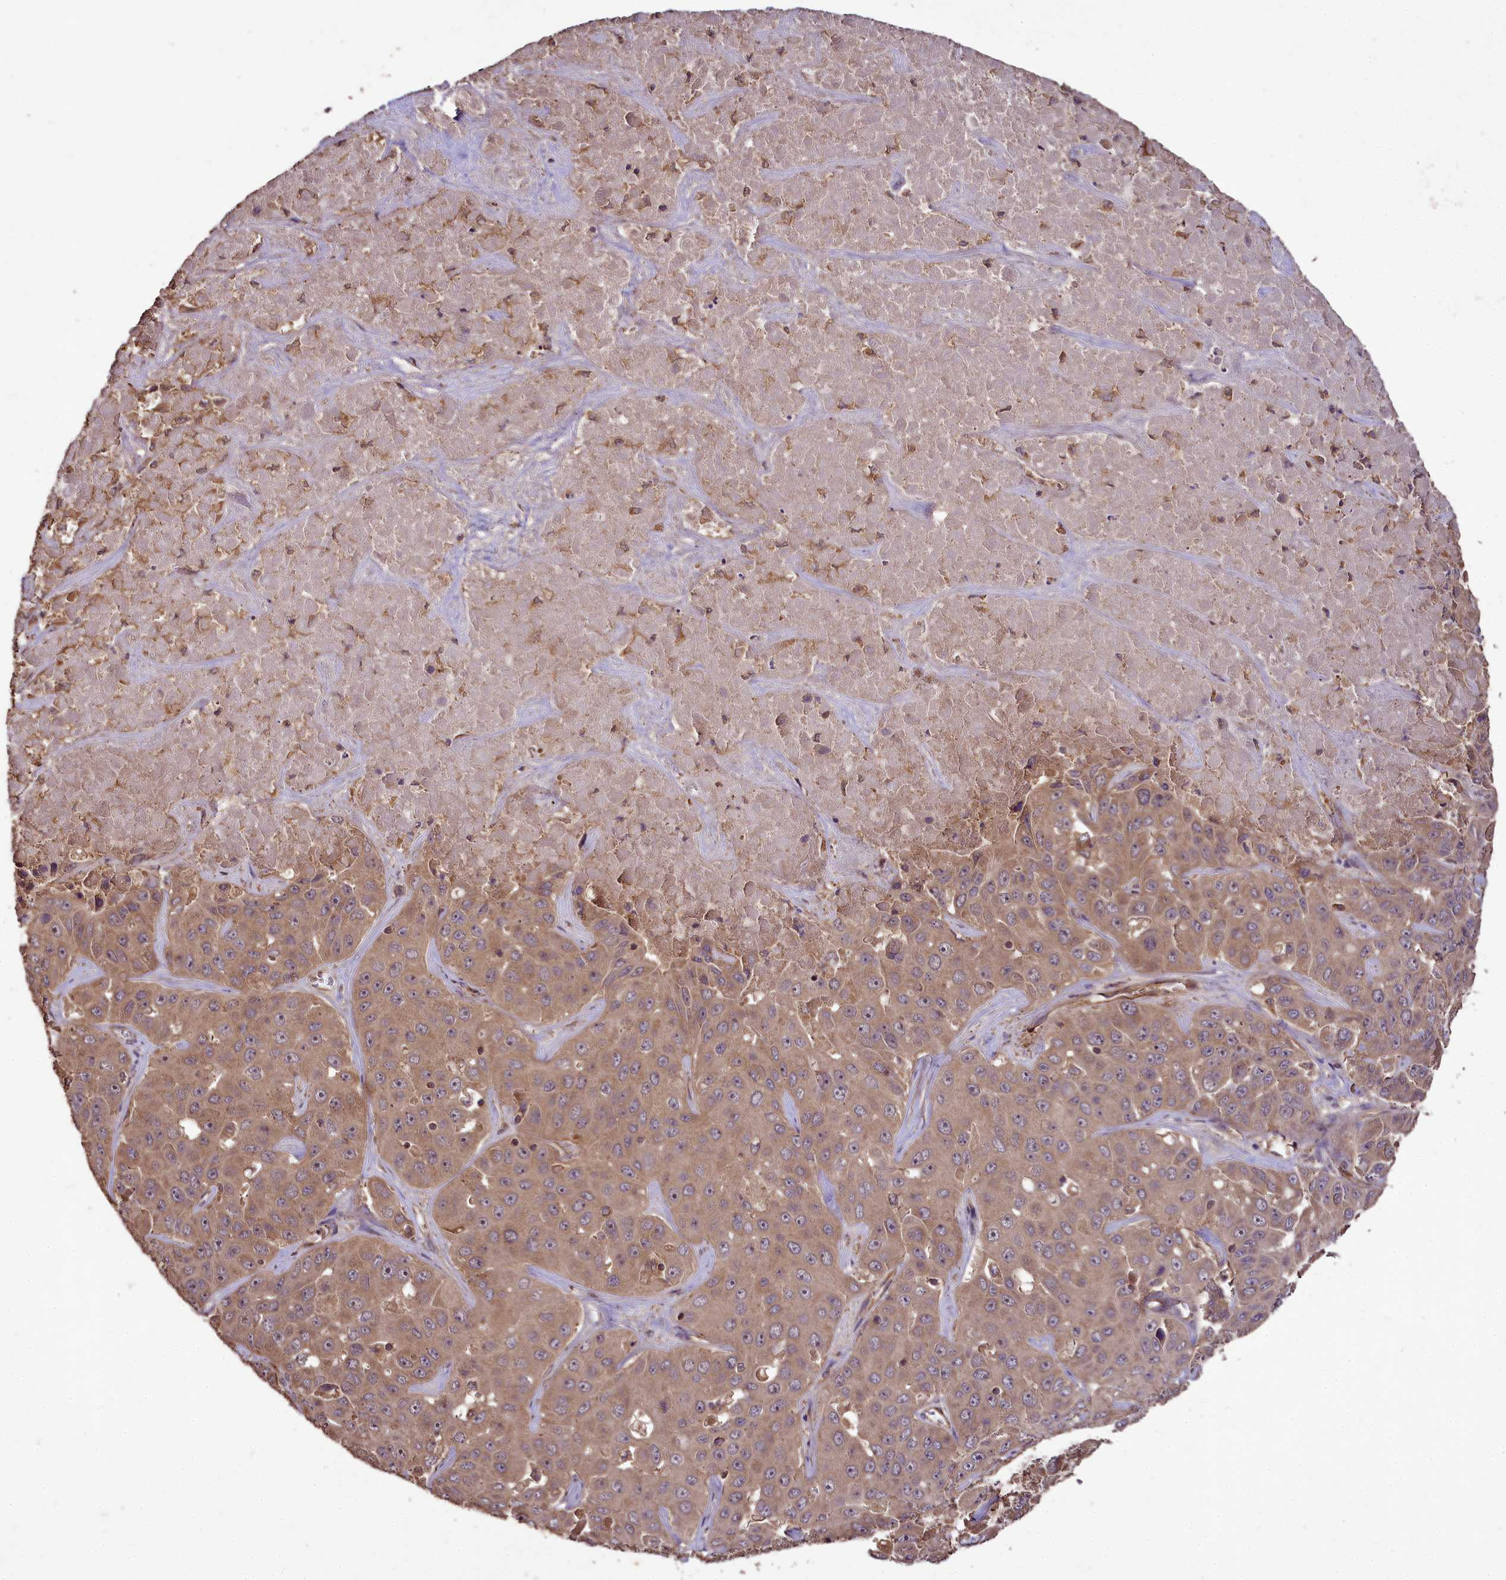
{"staining": {"intensity": "moderate", "quantity": ">75%", "location": "cytoplasmic/membranous"}, "tissue": "liver cancer", "cell_type": "Tumor cells", "image_type": "cancer", "snomed": [{"axis": "morphology", "description": "Cholangiocarcinoma"}, {"axis": "topography", "description": "Liver"}], "caption": "IHC (DAB) staining of human liver cancer (cholangiocarcinoma) displays moderate cytoplasmic/membranous protein positivity in about >75% of tumor cells. Nuclei are stained in blue.", "gene": "TTLL10", "patient": {"sex": "female", "age": 52}}